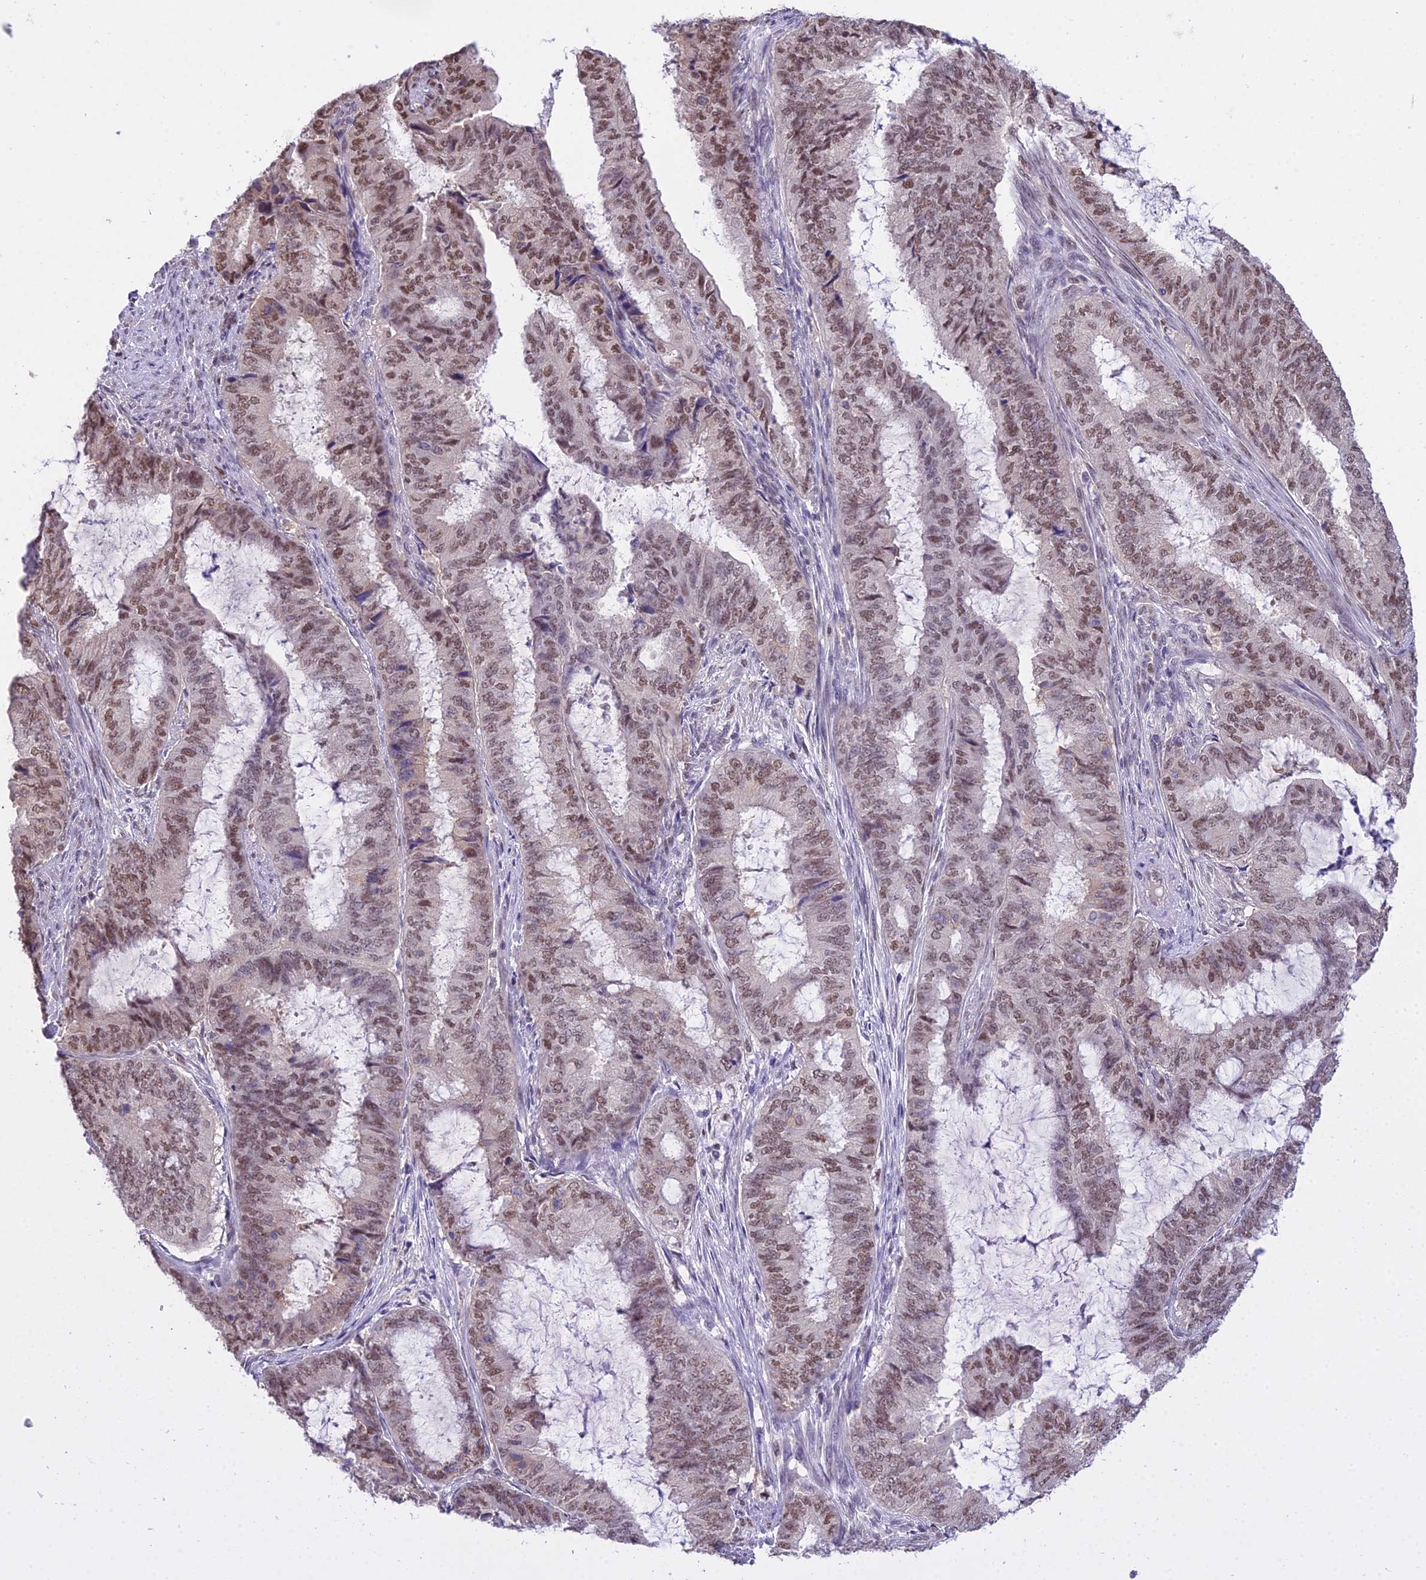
{"staining": {"intensity": "moderate", "quantity": ">75%", "location": "nuclear"}, "tissue": "endometrial cancer", "cell_type": "Tumor cells", "image_type": "cancer", "snomed": [{"axis": "morphology", "description": "Adenocarcinoma, NOS"}, {"axis": "topography", "description": "Endometrium"}], "caption": "The histopathology image reveals immunohistochemical staining of endometrial cancer (adenocarcinoma). There is moderate nuclear positivity is identified in about >75% of tumor cells.", "gene": "MAT2A", "patient": {"sex": "female", "age": 51}}